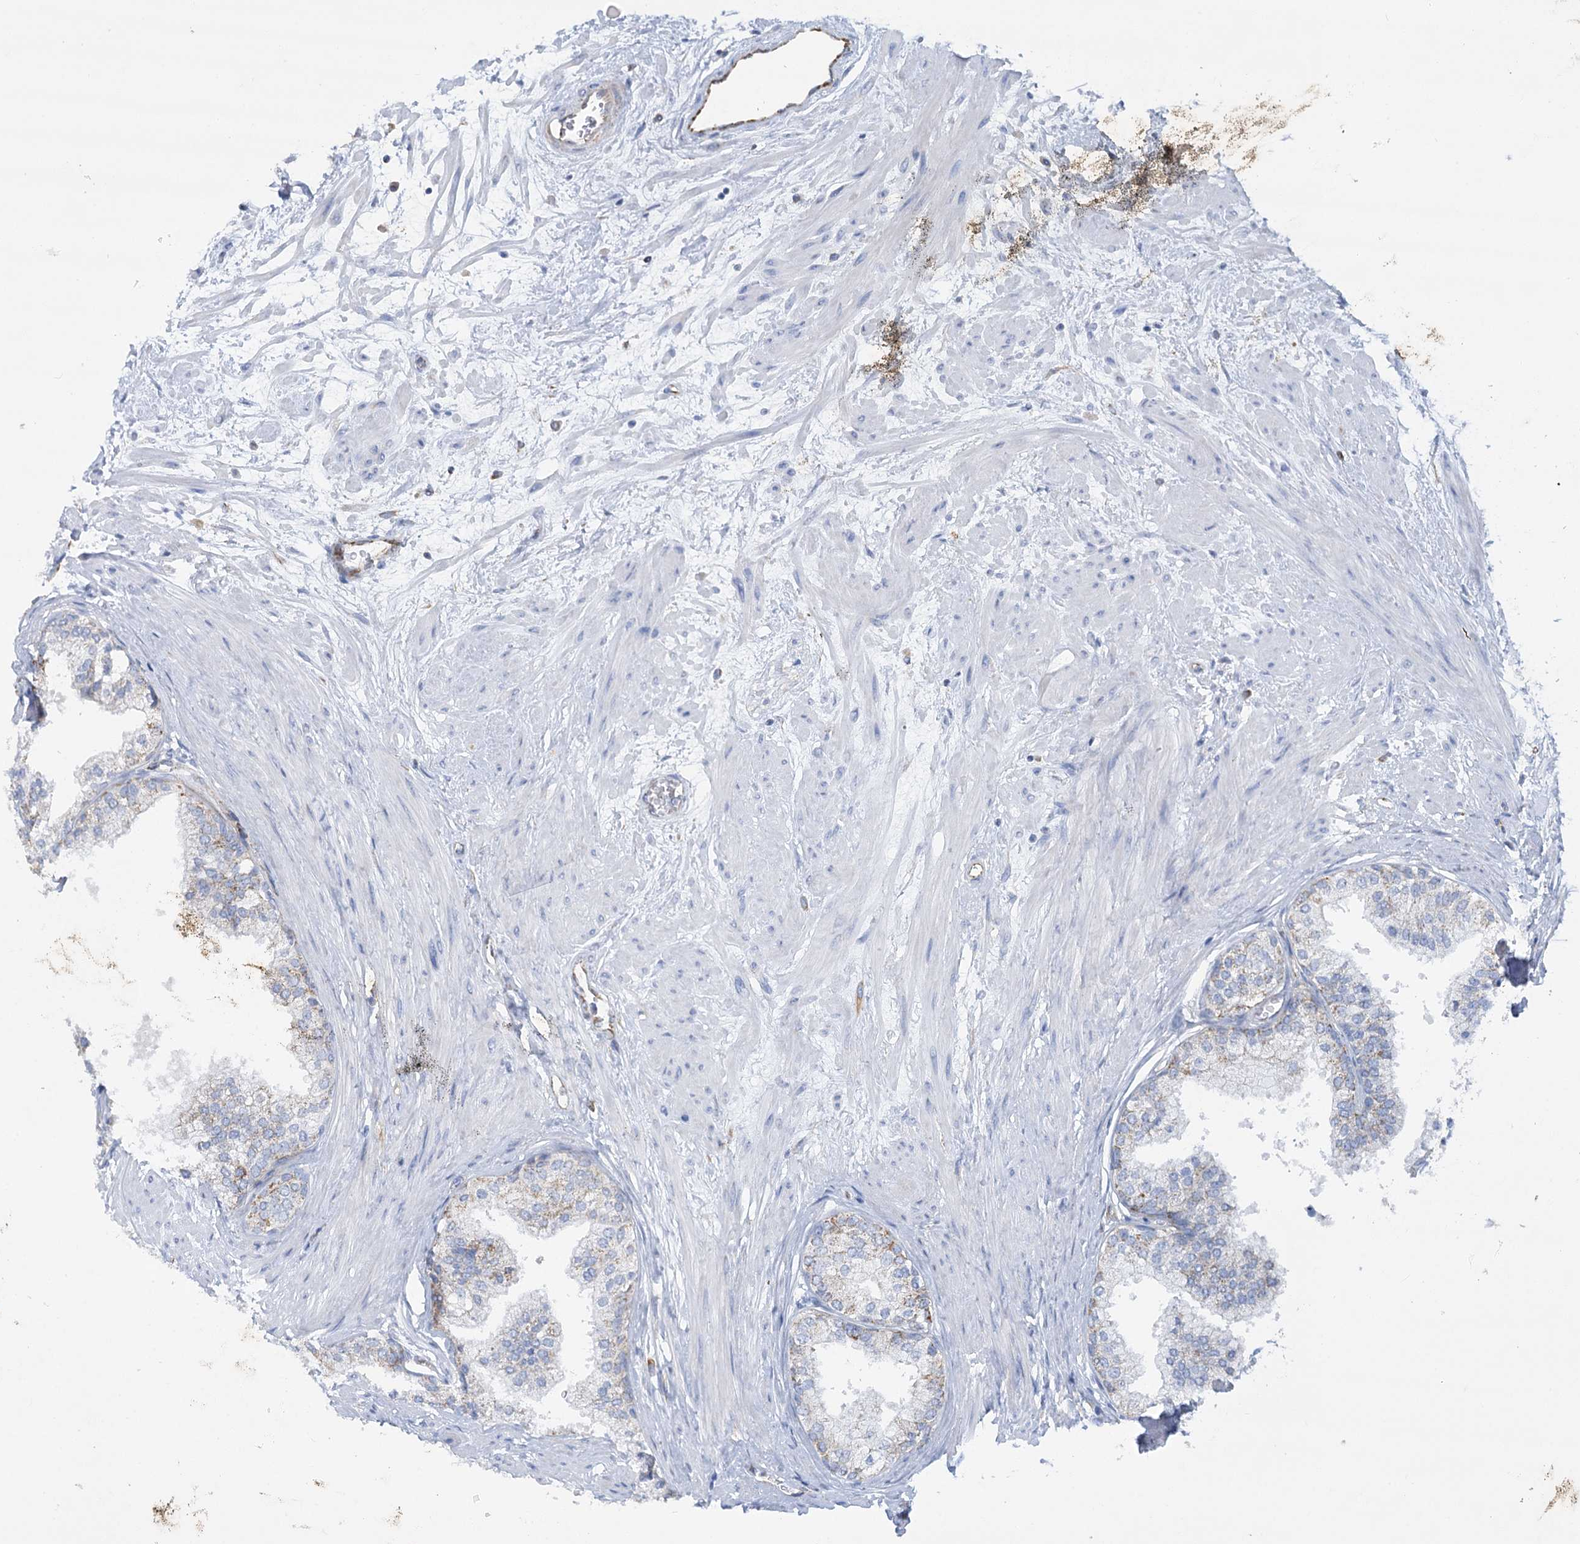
{"staining": {"intensity": "strong", "quantity": "<25%", "location": "cytoplasmic/membranous"}, "tissue": "prostate", "cell_type": "Glandular cells", "image_type": "normal", "snomed": [{"axis": "morphology", "description": "Normal tissue, NOS"}, {"axis": "topography", "description": "Prostate"}], "caption": "Strong cytoplasmic/membranous protein expression is identified in approximately <25% of glandular cells in prostate. The staining is performed using DAB (3,3'-diaminobenzidine) brown chromogen to label protein expression. The nuclei are counter-stained blue using hematoxylin.", "gene": "DHTKD1", "patient": {"sex": "male", "age": 60}}